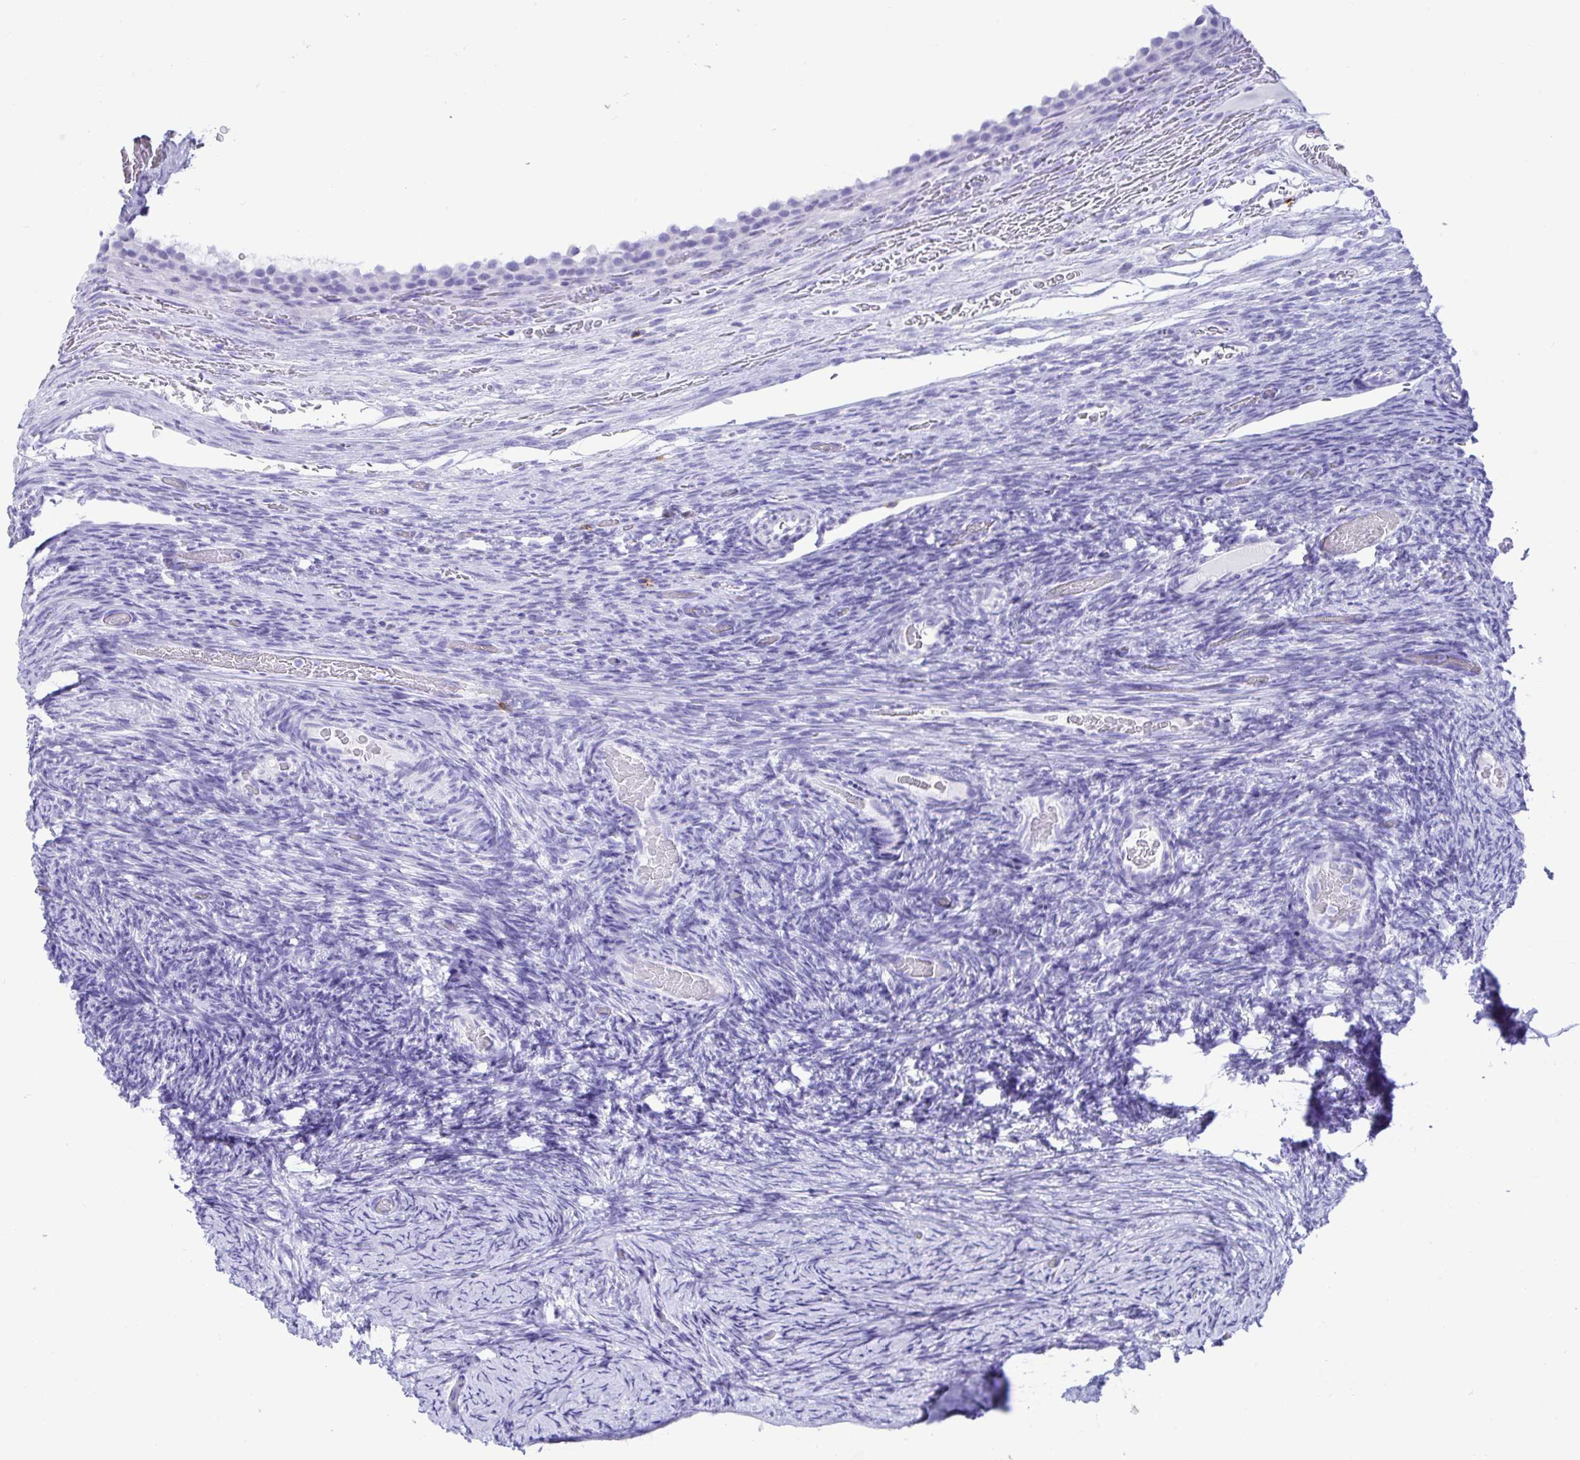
{"staining": {"intensity": "negative", "quantity": "none", "location": "none"}, "tissue": "ovary", "cell_type": "Ovarian stroma cells", "image_type": "normal", "snomed": [{"axis": "morphology", "description": "Normal tissue, NOS"}, {"axis": "topography", "description": "Ovary"}], "caption": "Protein analysis of unremarkable ovary exhibits no significant staining in ovarian stroma cells. The staining was performed using DAB to visualize the protein expression in brown, while the nuclei were stained in blue with hematoxylin (Magnification: 20x).", "gene": "CD5", "patient": {"sex": "female", "age": 34}}